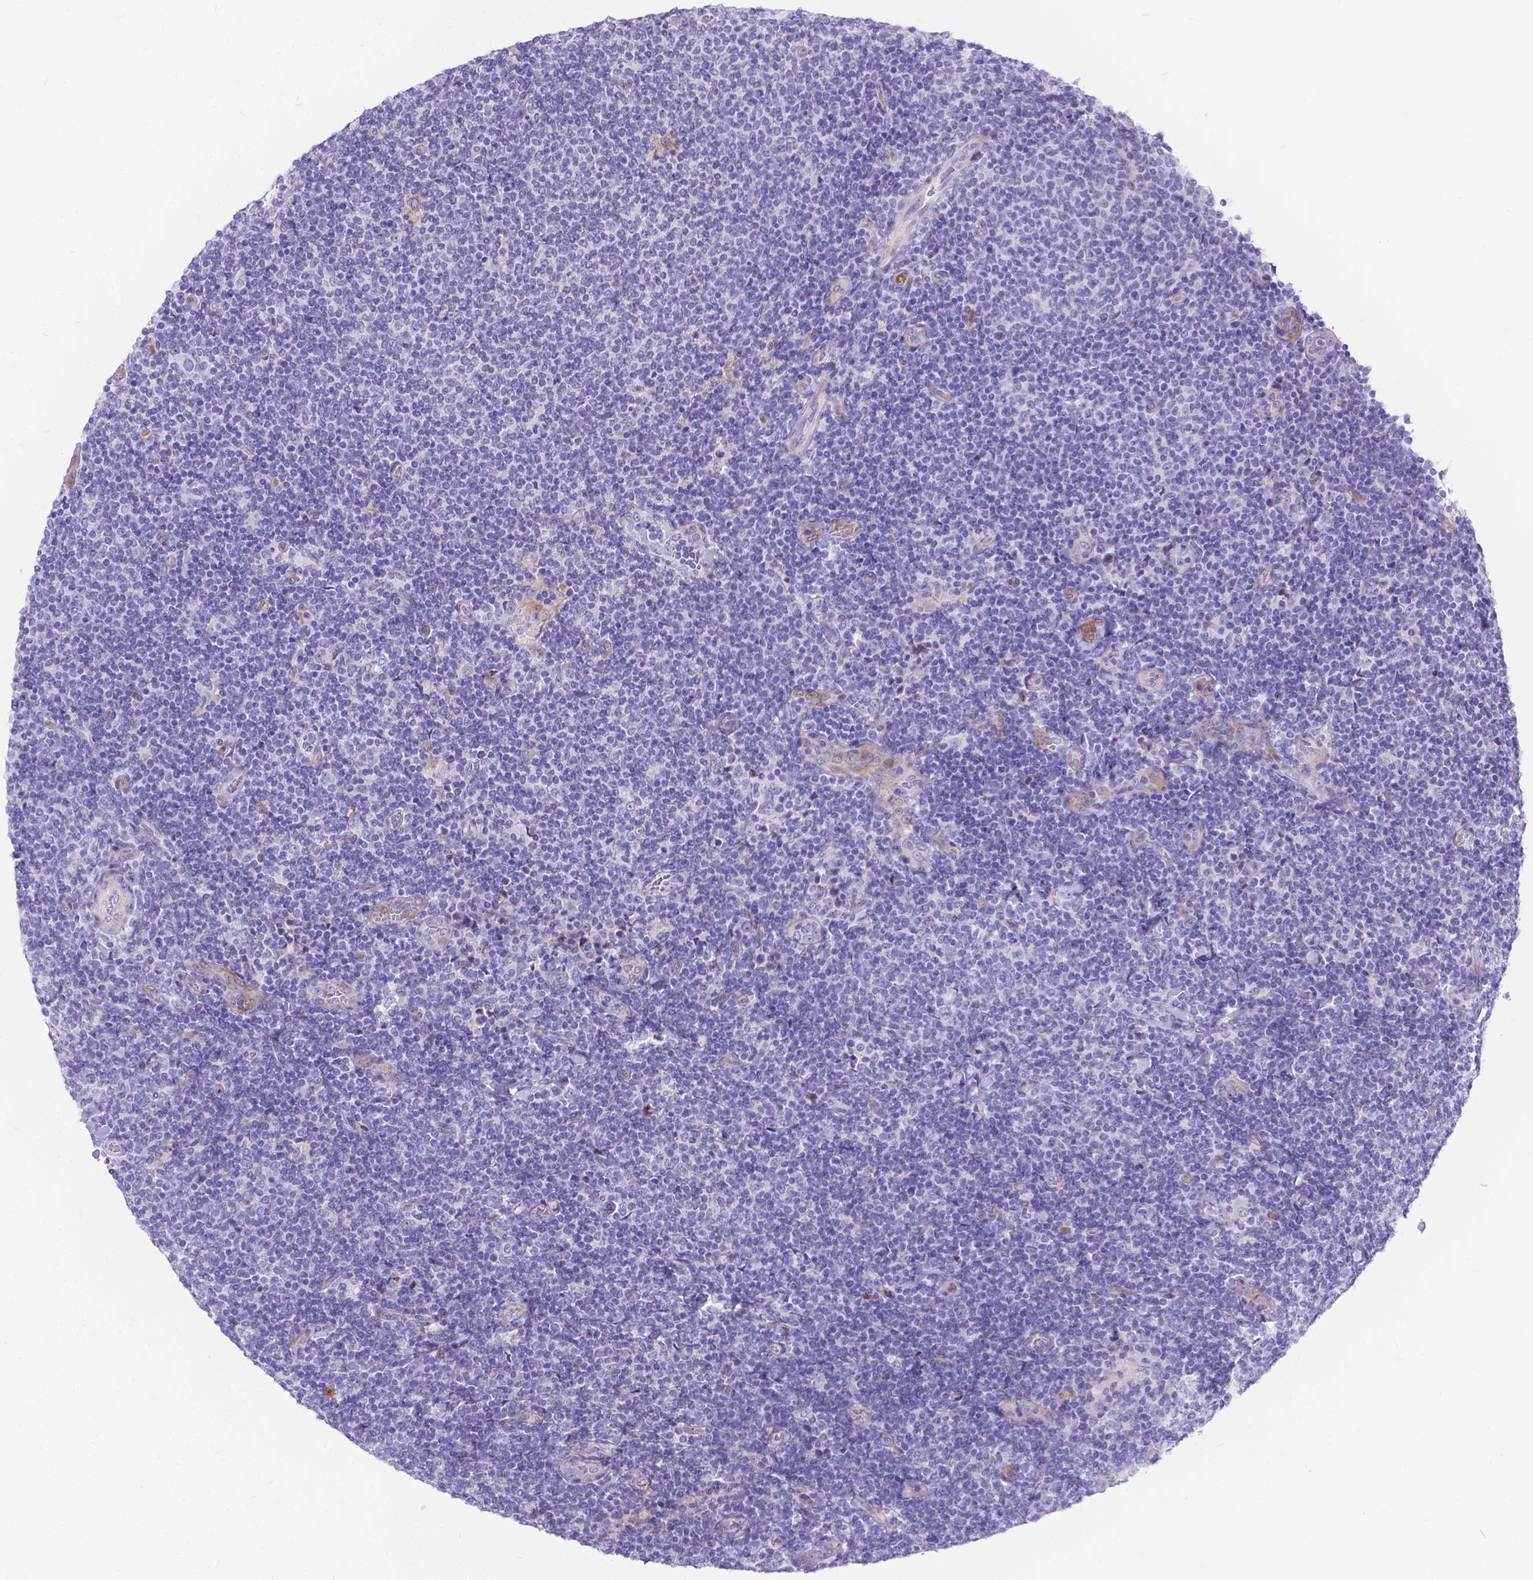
{"staining": {"intensity": "negative", "quantity": "none", "location": "none"}, "tissue": "lymphoma", "cell_type": "Tumor cells", "image_type": "cancer", "snomed": [{"axis": "morphology", "description": "Malignant lymphoma, non-Hodgkin's type, Low grade"}, {"axis": "topography", "description": "Lymph node"}], "caption": "The photomicrograph displays no significant staining in tumor cells of malignant lymphoma, non-Hodgkin's type (low-grade).", "gene": "KLHL10", "patient": {"sex": "male", "age": 52}}